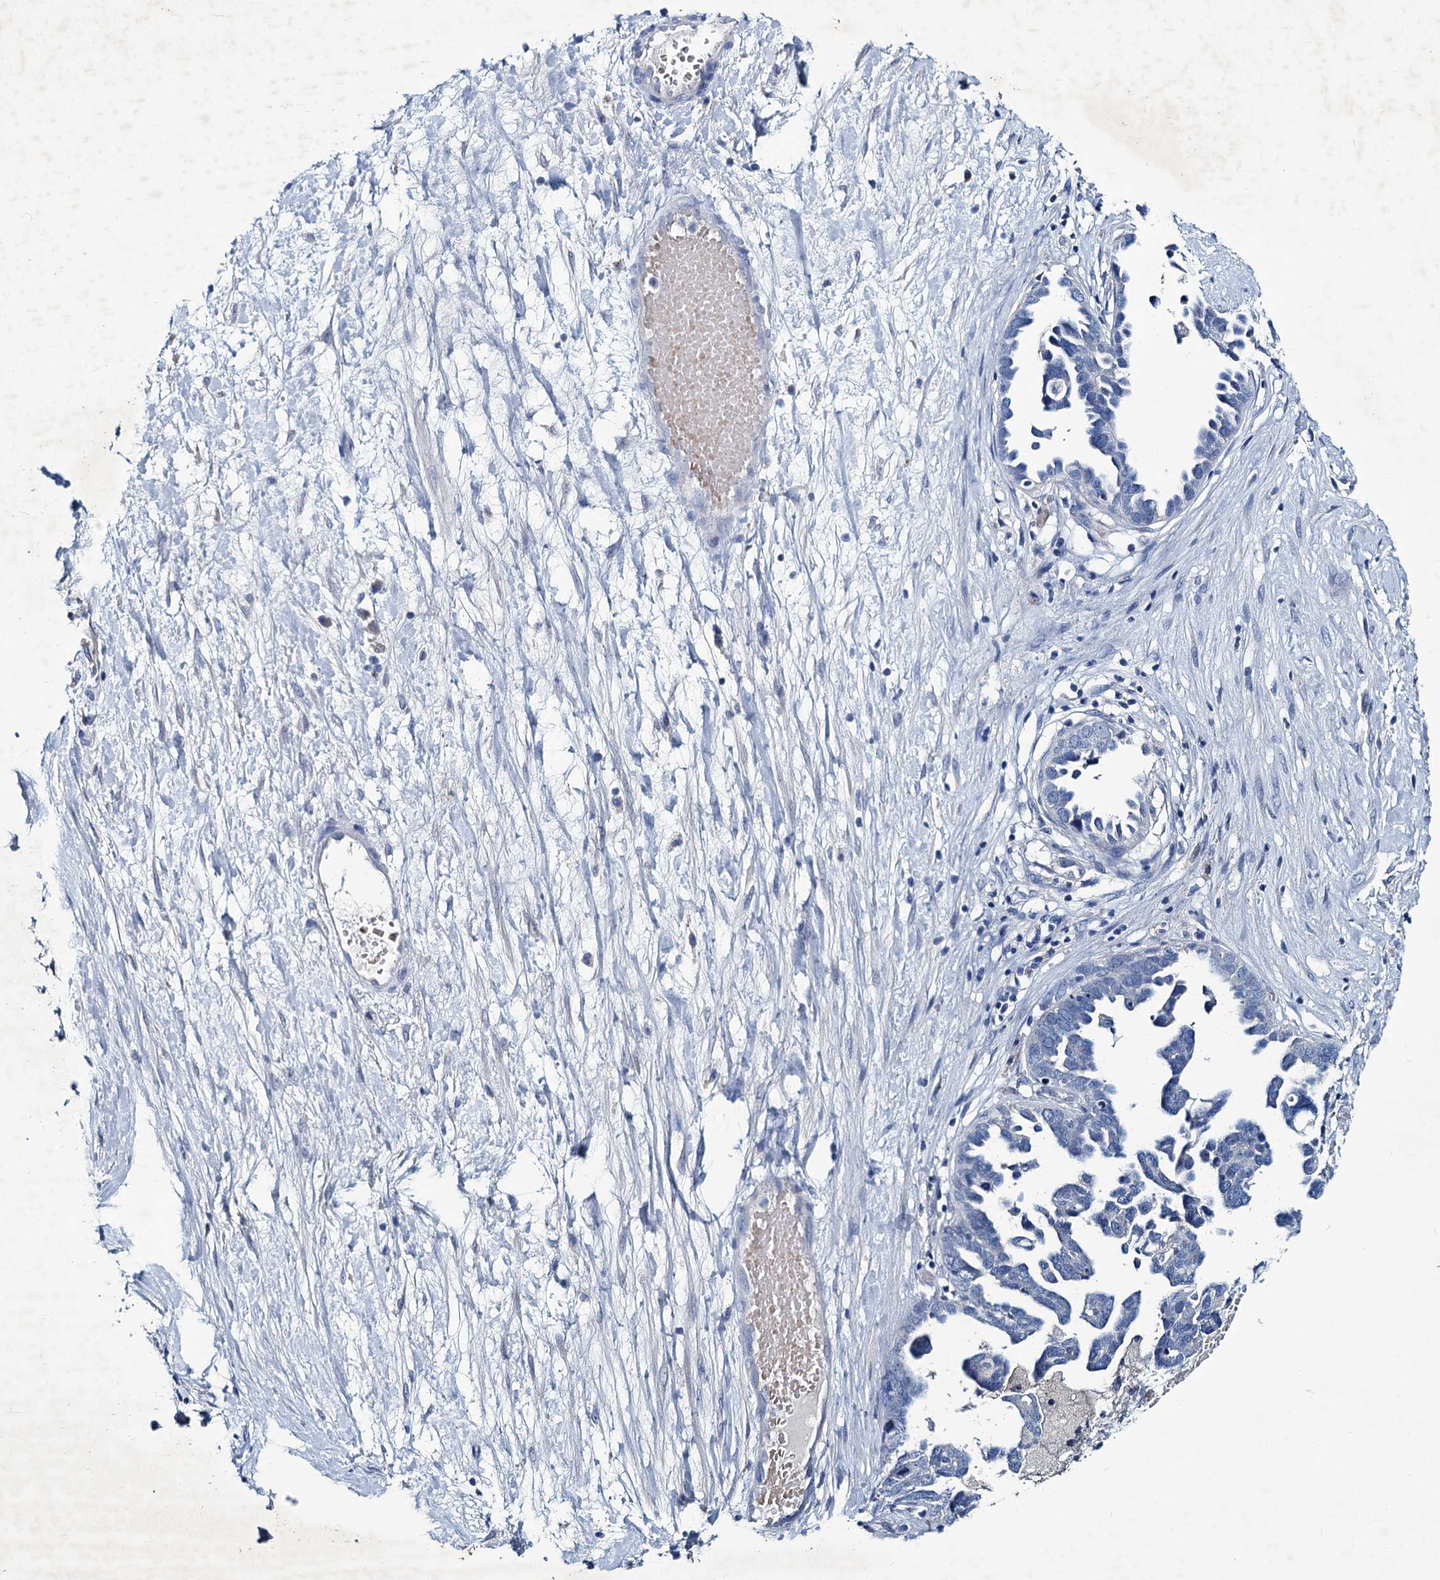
{"staining": {"intensity": "negative", "quantity": "none", "location": "none"}, "tissue": "ovarian cancer", "cell_type": "Tumor cells", "image_type": "cancer", "snomed": [{"axis": "morphology", "description": "Cystadenocarcinoma, serous, NOS"}, {"axis": "topography", "description": "Ovary"}], "caption": "The image displays no staining of tumor cells in ovarian serous cystadenocarcinoma.", "gene": "RTKN2", "patient": {"sex": "female", "age": 54}}